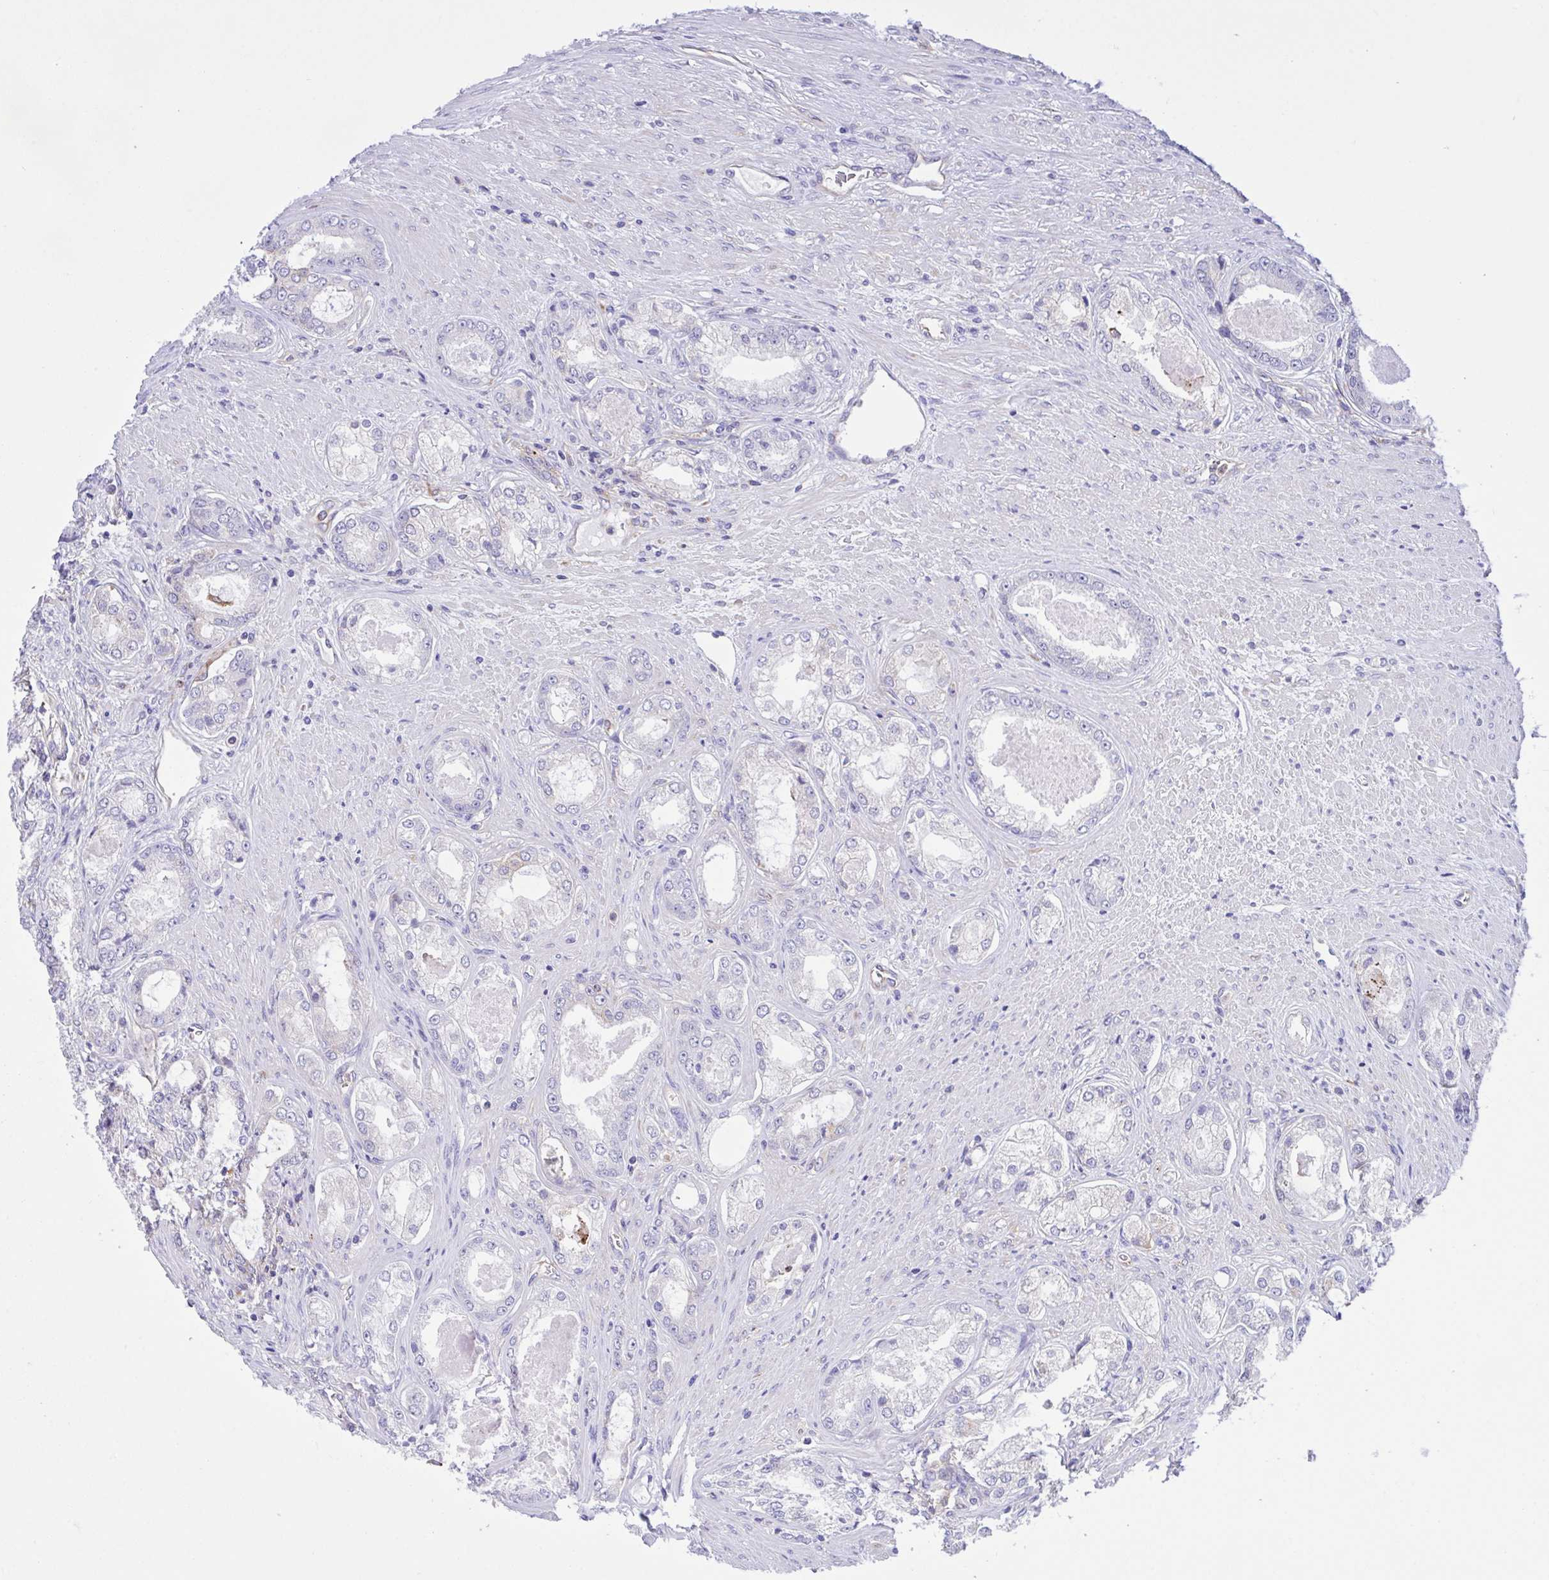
{"staining": {"intensity": "negative", "quantity": "none", "location": "none"}, "tissue": "prostate cancer", "cell_type": "Tumor cells", "image_type": "cancer", "snomed": [{"axis": "morphology", "description": "Adenocarcinoma, Low grade"}, {"axis": "topography", "description": "Prostate"}], "caption": "The immunohistochemistry (IHC) photomicrograph has no significant positivity in tumor cells of low-grade adenocarcinoma (prostate) tissue. (IHC, brightfield microscopy, high magnification).", "gene": "OR51M1", "patient": {"sex": "male", "age": 68}}